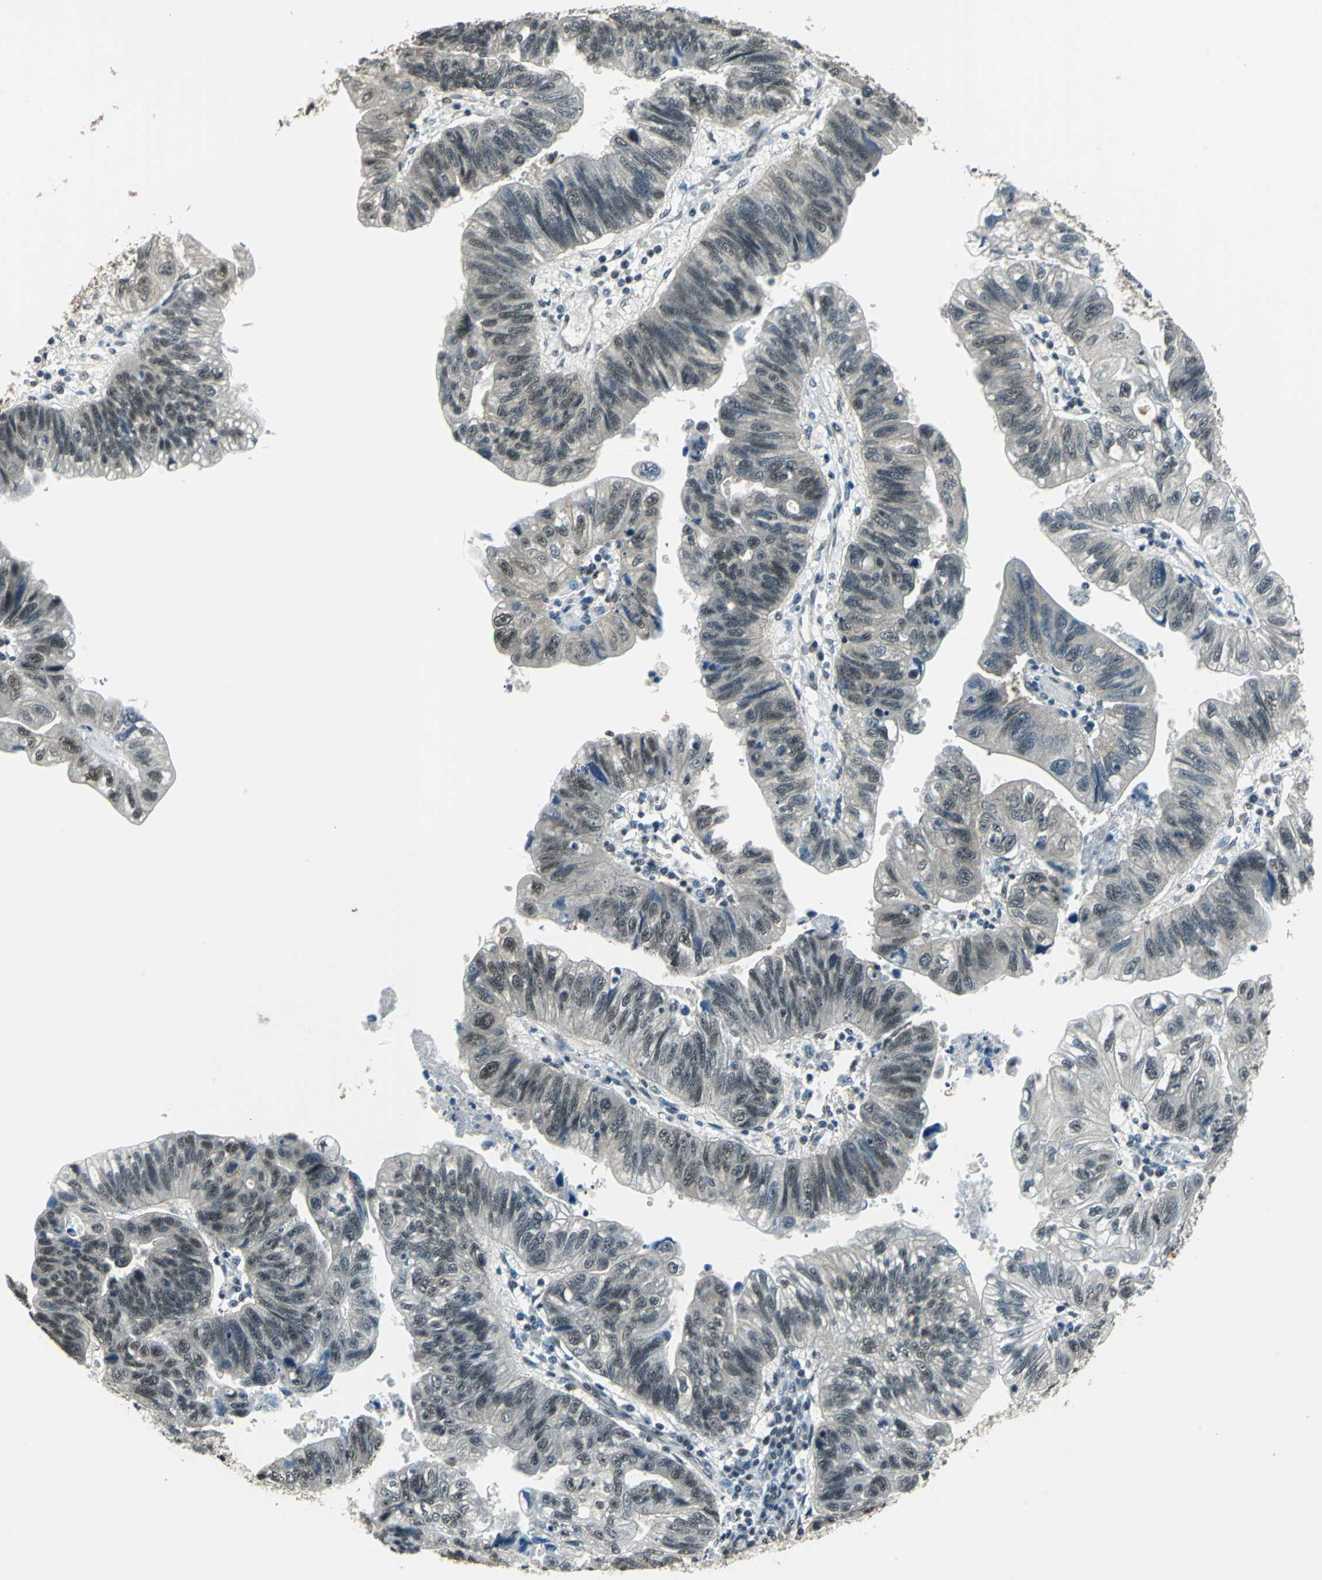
{"staining": {"intensity": "moderate", "quantity": "25%-75%", "location": "cytoplasmic/membranous,nuclear"}, "tissue": "stomach cancer", "cell_type": "Tumor cells", "image_type": "cancer", "snomed": [{"axis": "morphology", "description": "Adenocarcinoma, NOS"}, {"axis": "topography", "description": "Stomach"}], "caption": "Immunohistochemistry (IHC) of stomach adenocarcinoma exhibits medium levels of moderate cytoplasmic/membranous and nuclear positivity in about 25%-75% of tumor cells. Using DAB (brown) and hematoxylin (blue) stains, captured at high magnification using brightfield microscopy.", "gene": "RBM14", "patient": {"sex": "male", "age": 59}}